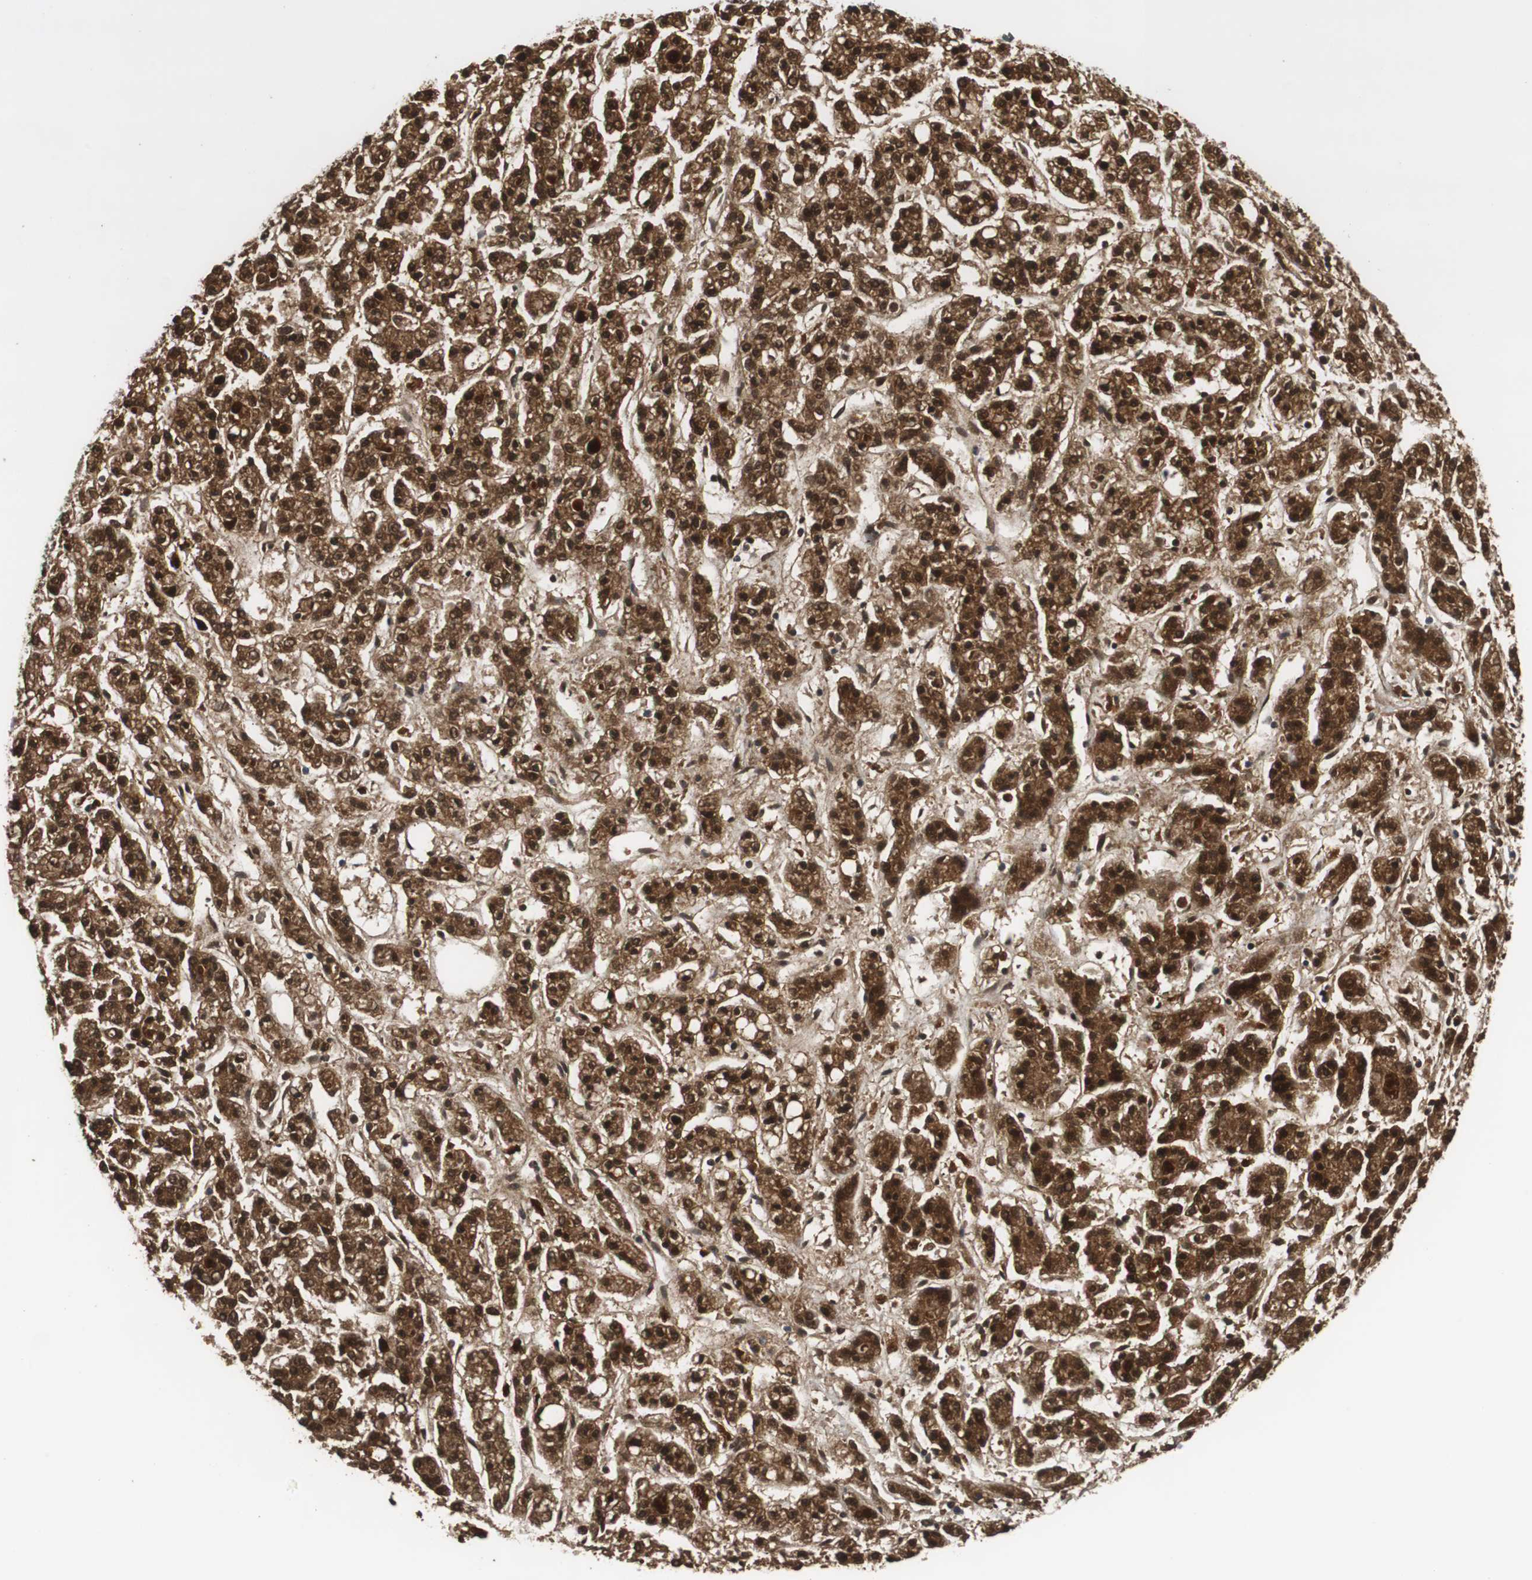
{"staining": {"intensity": "strong", "quantity": ">75%", "location": "cytoplasmic/membranous,nuclear"}, "tissue": "liver cancer", "cell_type": "Tumor cells", "image_type": "cancer", "snomed": [{"axis": "morphology", "description": "Carcinoma, Hepatocellular, NOS"}, {"axis": "topography", "description": "Liver"}], "caption": "Tumor cells reveal strong cytoplasmic/membranous and nuclear staining in approximately >75% of cells in liver cancer. (DAB (3,3'-diaminobenzidine) IHC with brightfield microscopy, high magnification).", "gene": "HMGCL", "patient": {"sex": "male", "age": 70}}